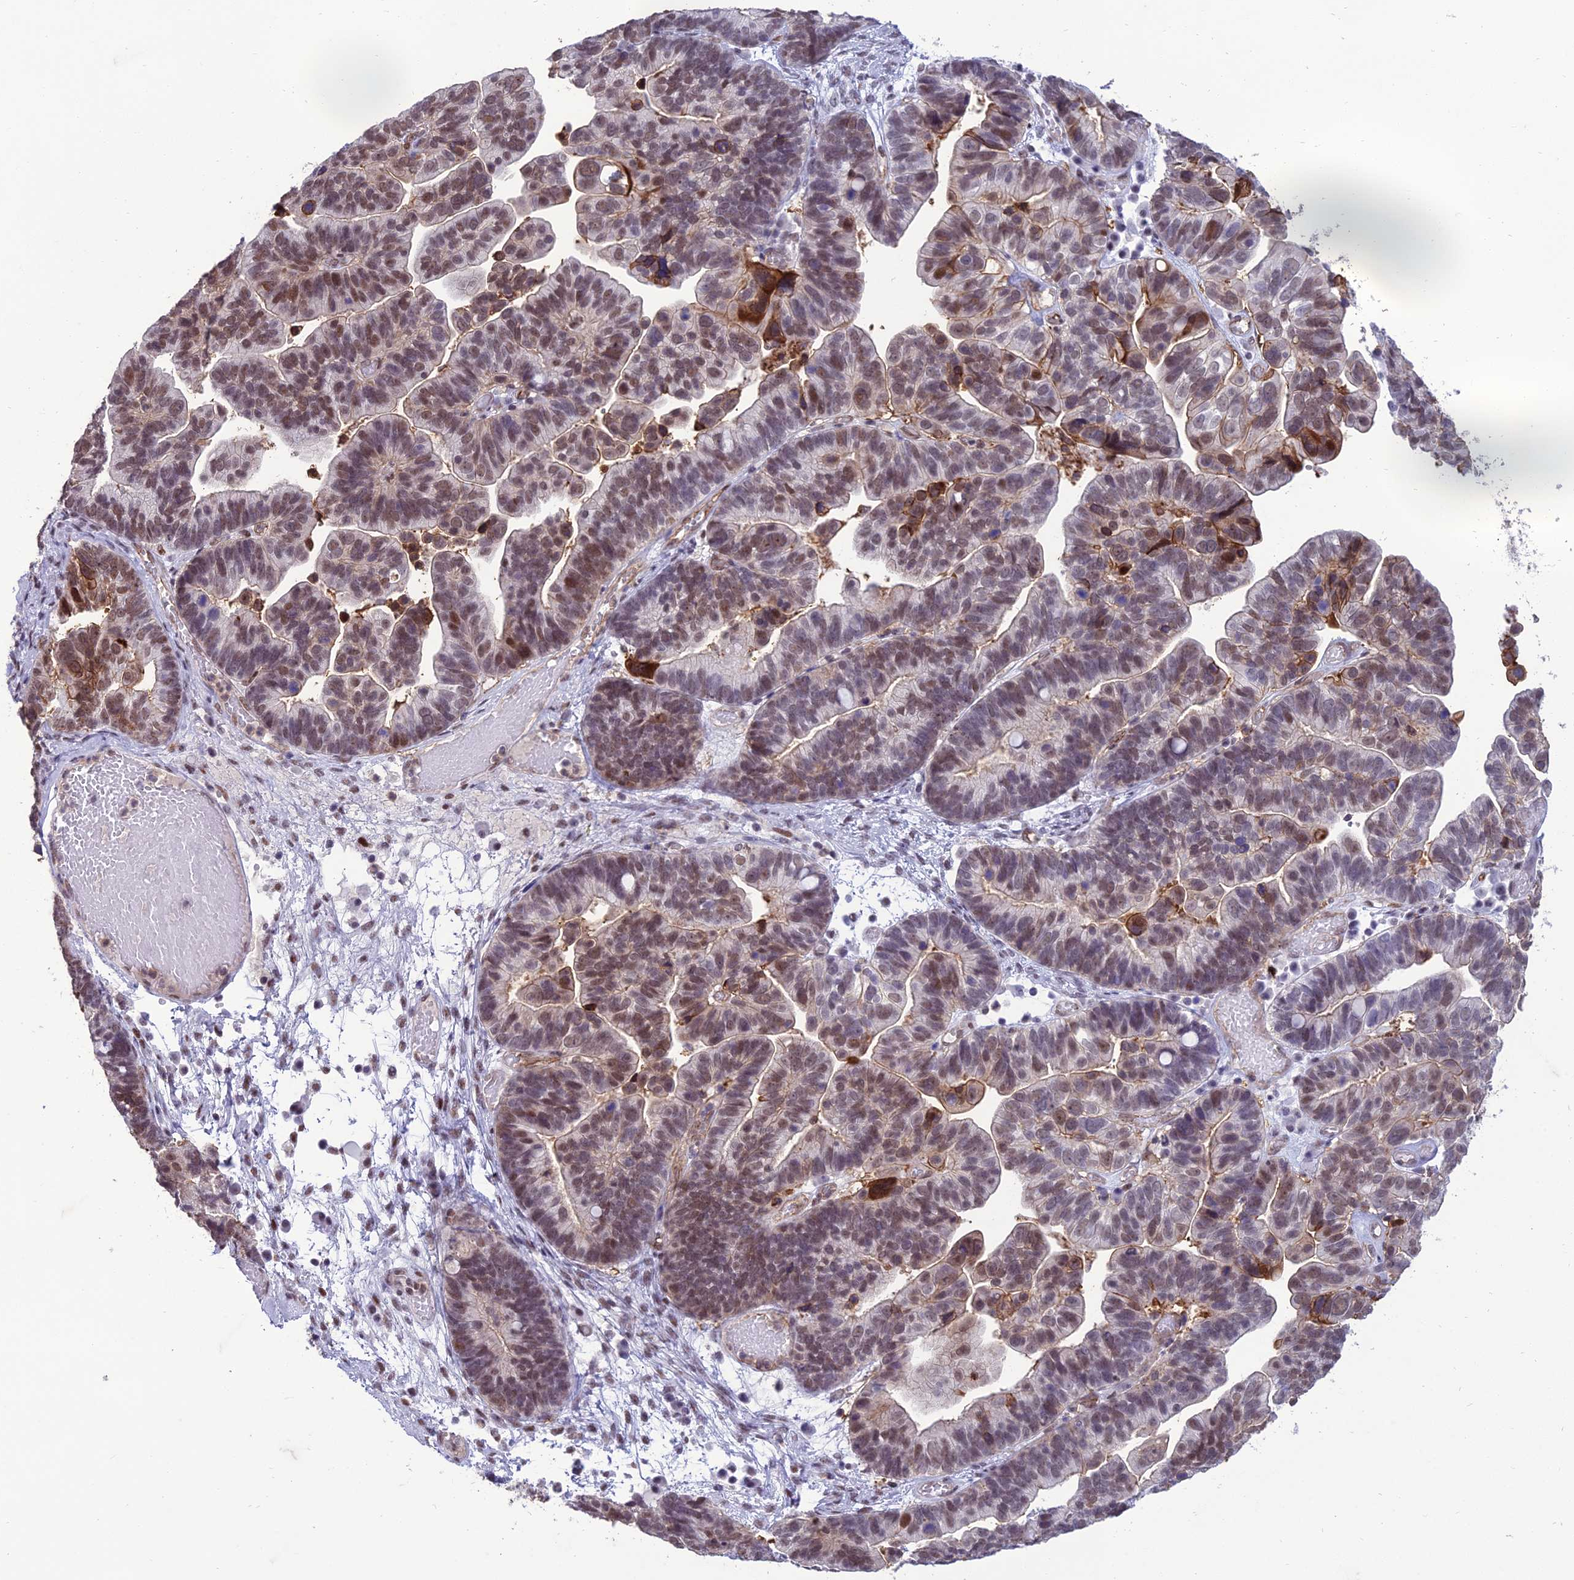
{"staining": {"intensity": "moderate", "quantity": "25%-75%", "location": "nuclear"}, "tissue": "ovarian cancer", "cell_type": "Tumor cells", "image_type": "cancer", "snomed": [{"axis": "morphology", "description": "Cystadenocarcinoma, serous, NOS"}, {"axis": "topography", "description": "Ovary"}], "caption": "Protein staining exhibits moderate nuclear staining in about 25%-75% of tumor cells in ovarian cancer.", "gene": "RANBP3", "patient": {"sex": "female", "age": 56}}